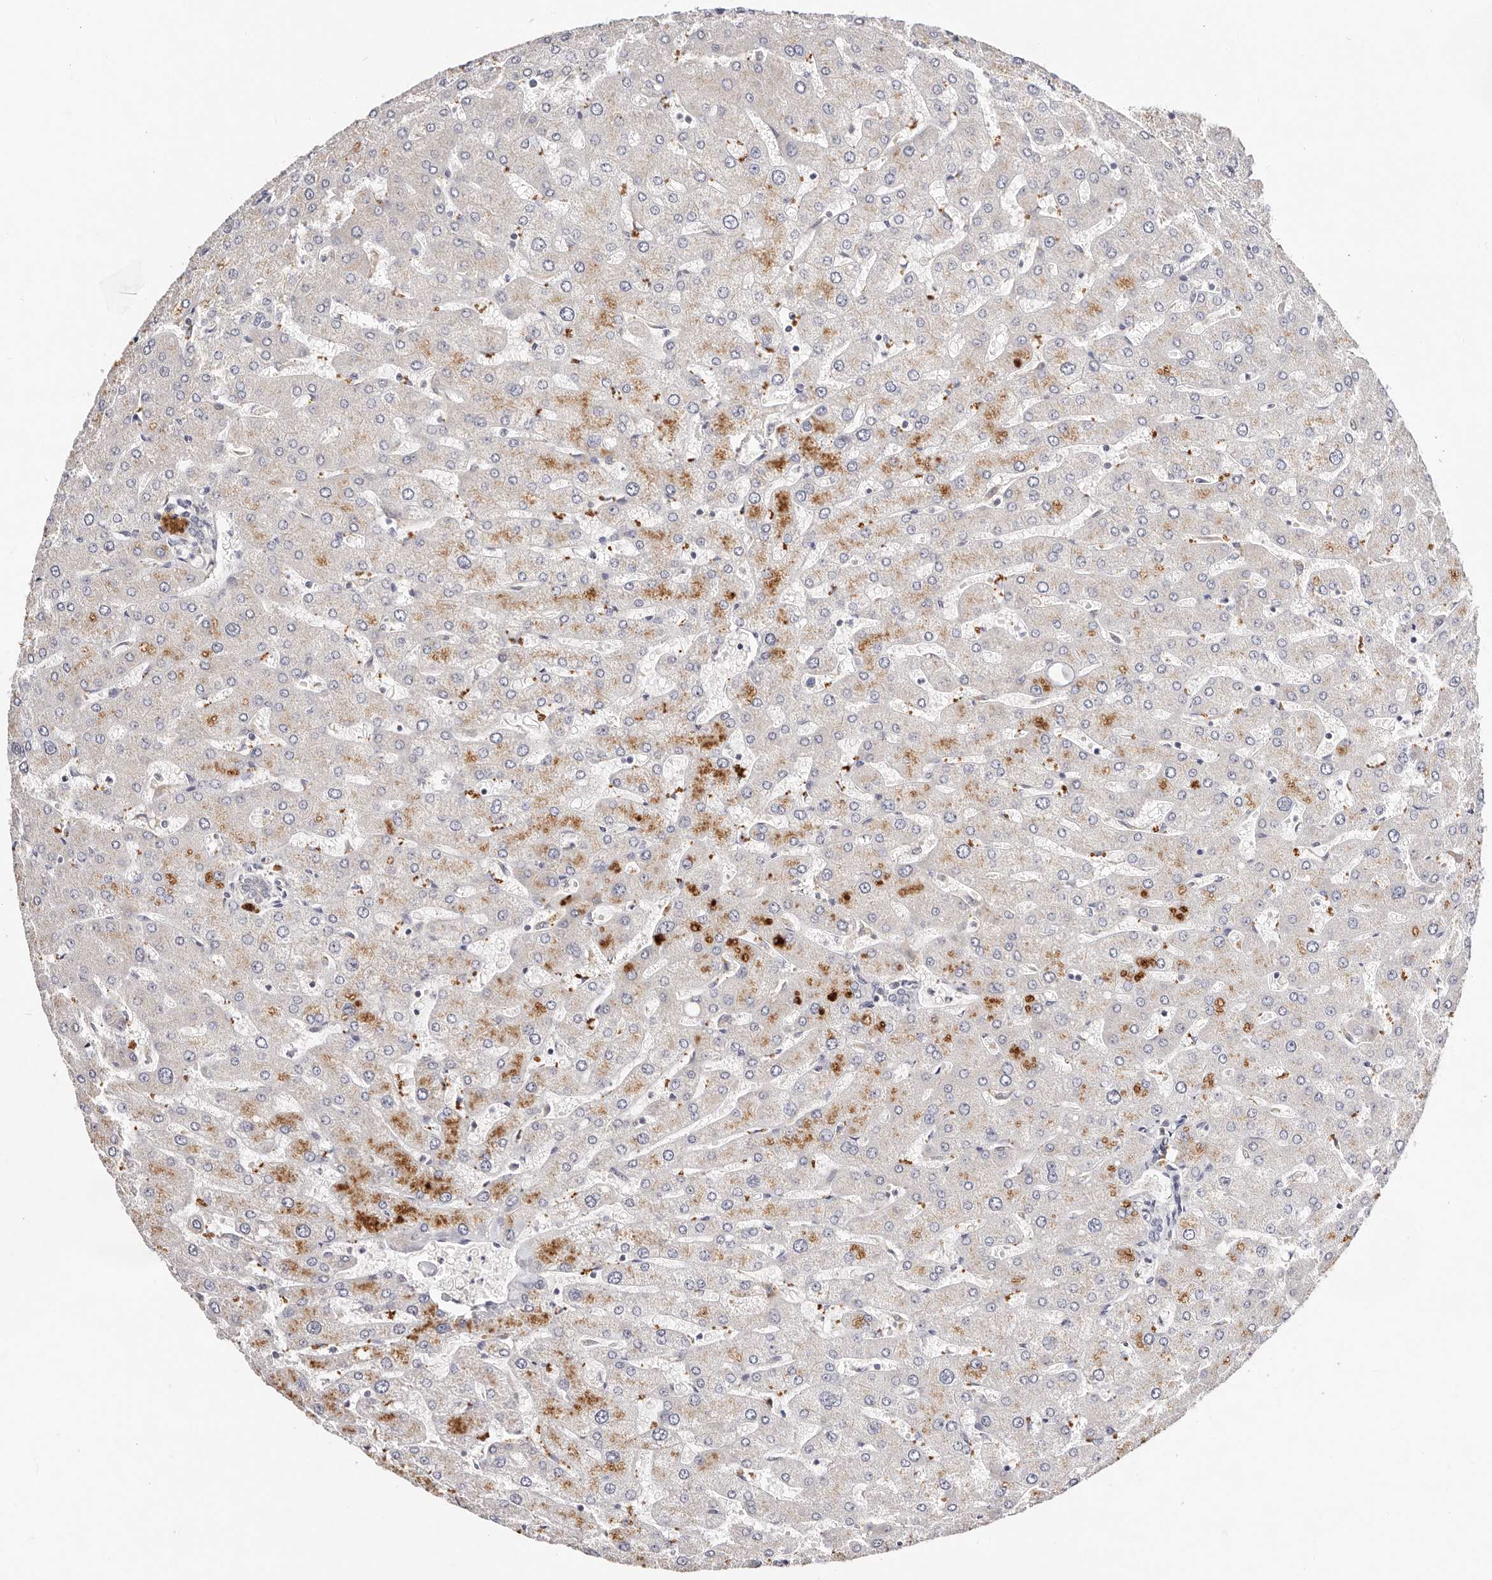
{"staining": {"intensity": "negative", "quantity": "none", "location": "none"}, "tissue": "liver", "cell_type": "Cholangiocytes", "image_type": "normal", "snomed": [{"axis": "morphology", "description": "Normal tissue, NOS"}, {"axis": "topography", "description": "Liver"}], "caption": "Liver stained for a protein using IHC demonstrates no expression cholangiocytes.", "gene": "VIPAS39", "patient": {"sex": "male", "age": 55}}